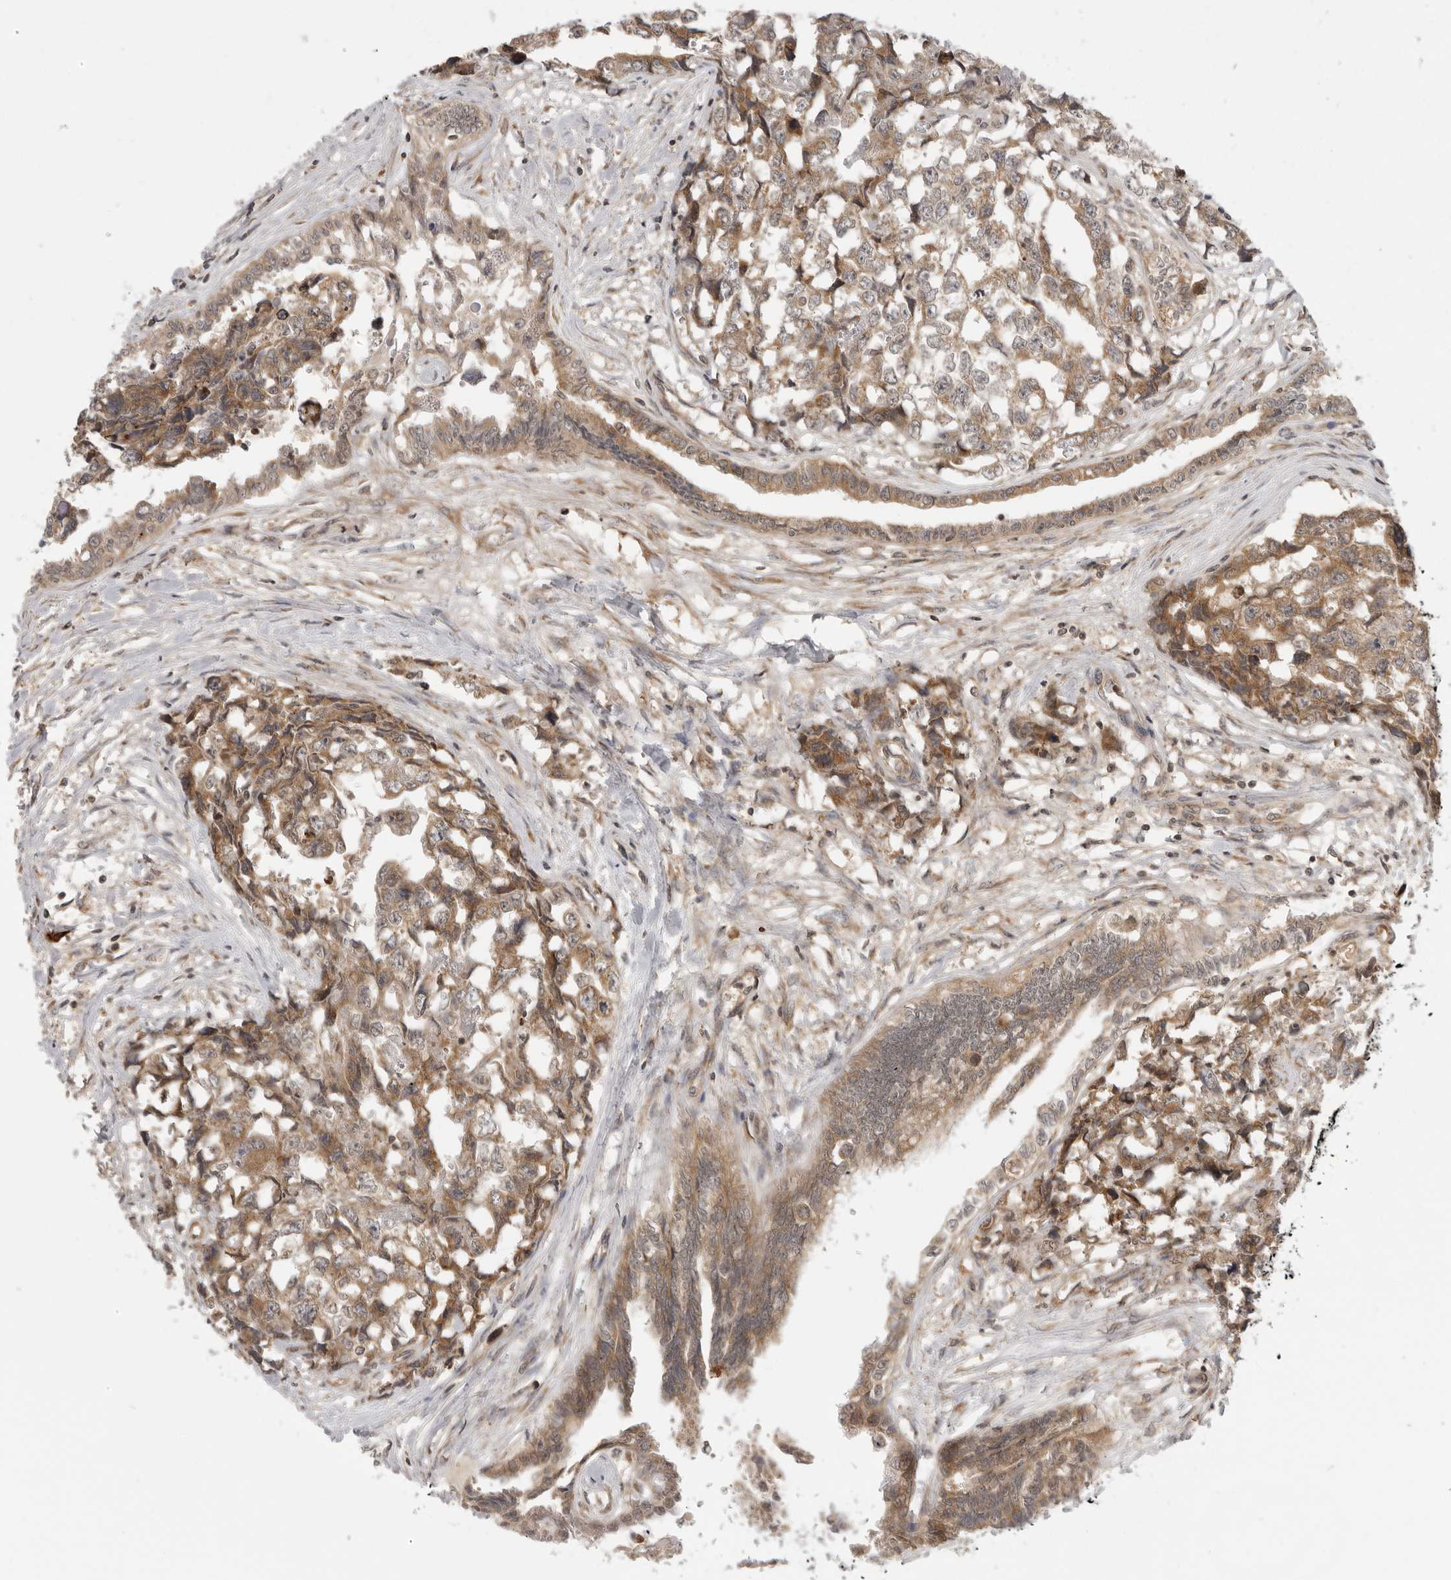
{"staining": {"intensity": "moderate", "quantity": ">75%", "location": "cytoplasmic/membranous"}, "tissue": "testis cancer", "cell_type": "Tumor cells", "image_type": "cancer", "snomed": [{"axis": "morphology", "description": "Carcinoma, Embryonal, NOS"}, {"axis": "topography", "description": "Testis"}], "caption": "Tumor cells demonstrate medium levels of moderate cytoplasmic/membranous expression in approximately >75% of cells in testis cancer (embryonal carcinoma).", "gene": "PRRC2A", "patient": {"sex": "male", "age": 31}}